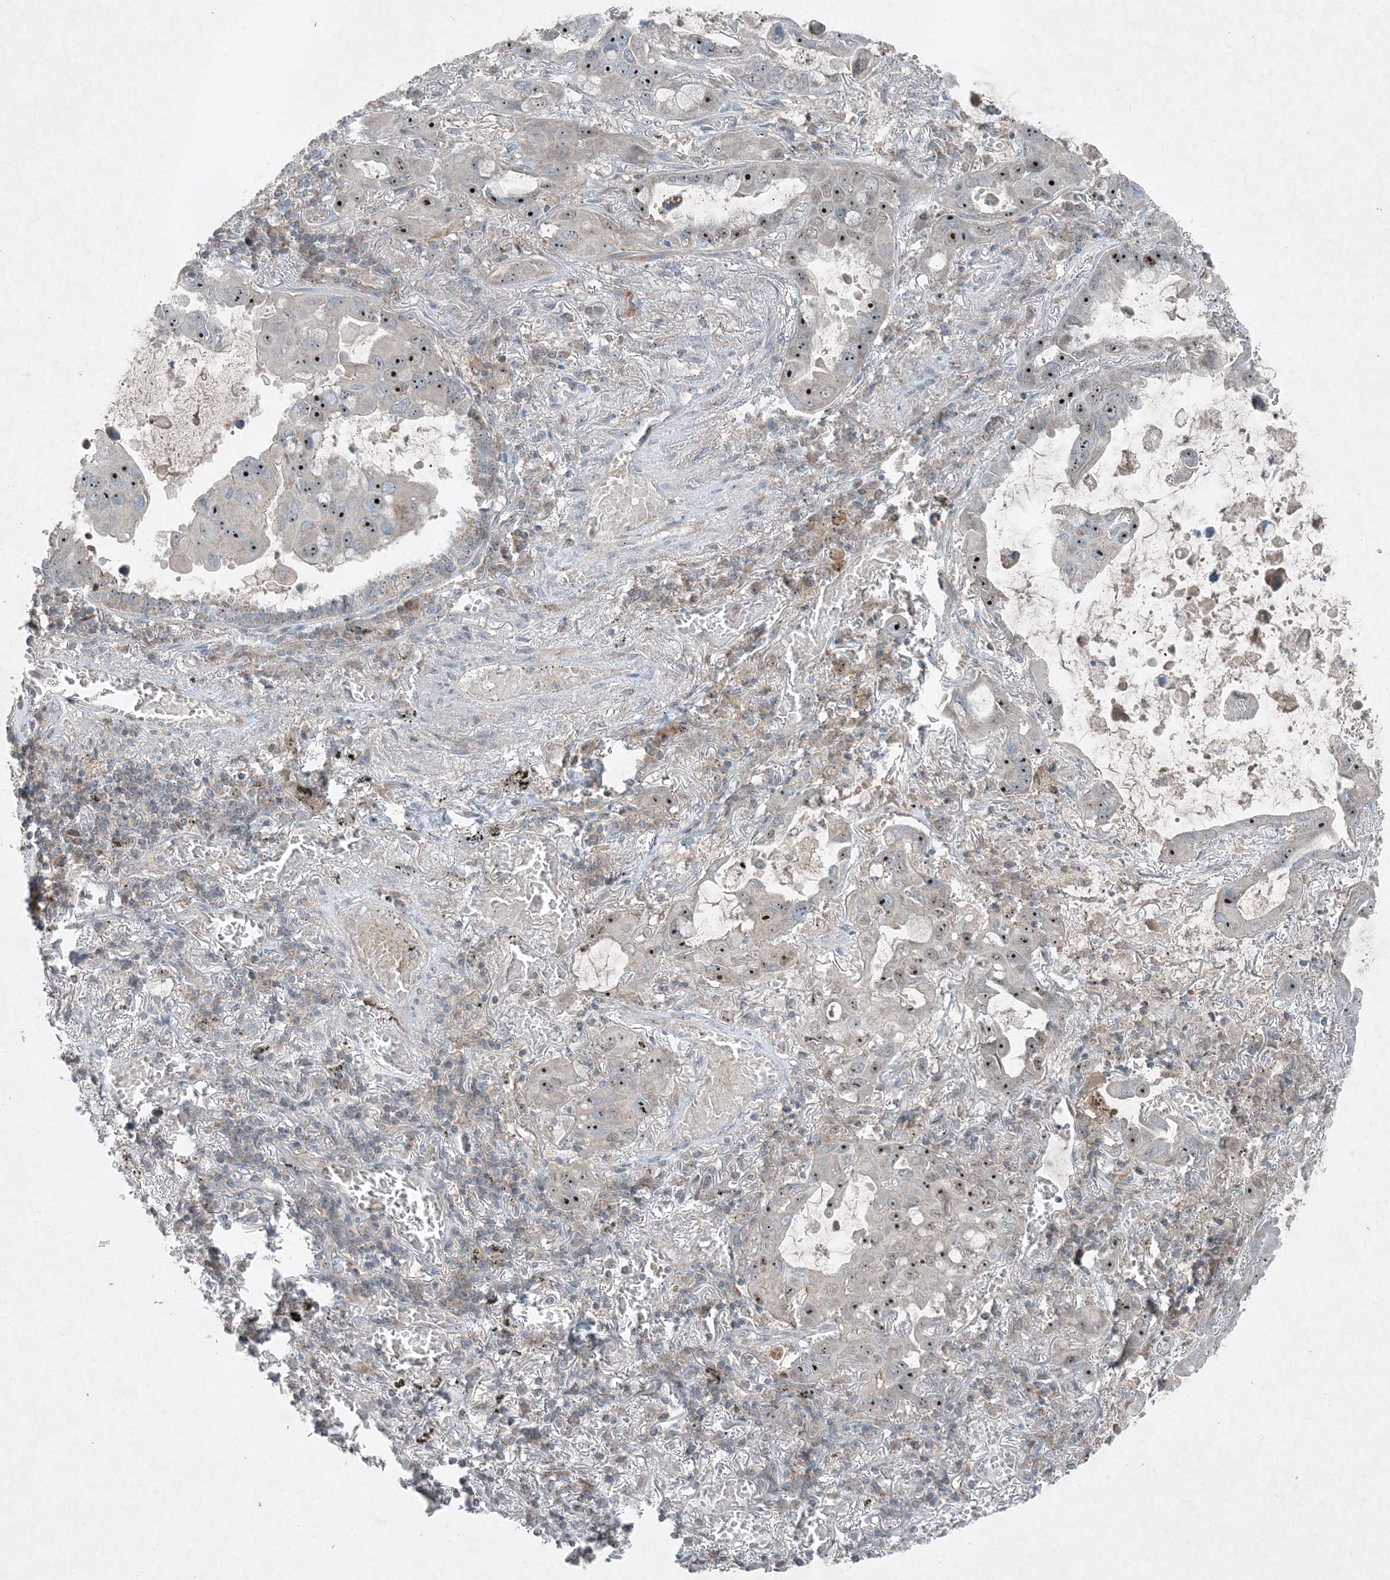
{"staining": {"intensity": "moderate", "quantity": ">75%", "location": "nuclear"}, "tissue": "lung cancer", "cell_type": "Tumor cells", "image_type": "cancer", "snomed": [{"axis": "morphology", "description": "Adenocarcinoma, NOS"}, {"axis": "topography", "description": "Lung"}], "caption": "Adenocarcinoma (lung) tissue displays moderate nuclear staining in about >75% of tumor cells, visualized by immunohistochemistry.", "gene": "MITD1", "patient": {"sex": "male", "age": 64}}